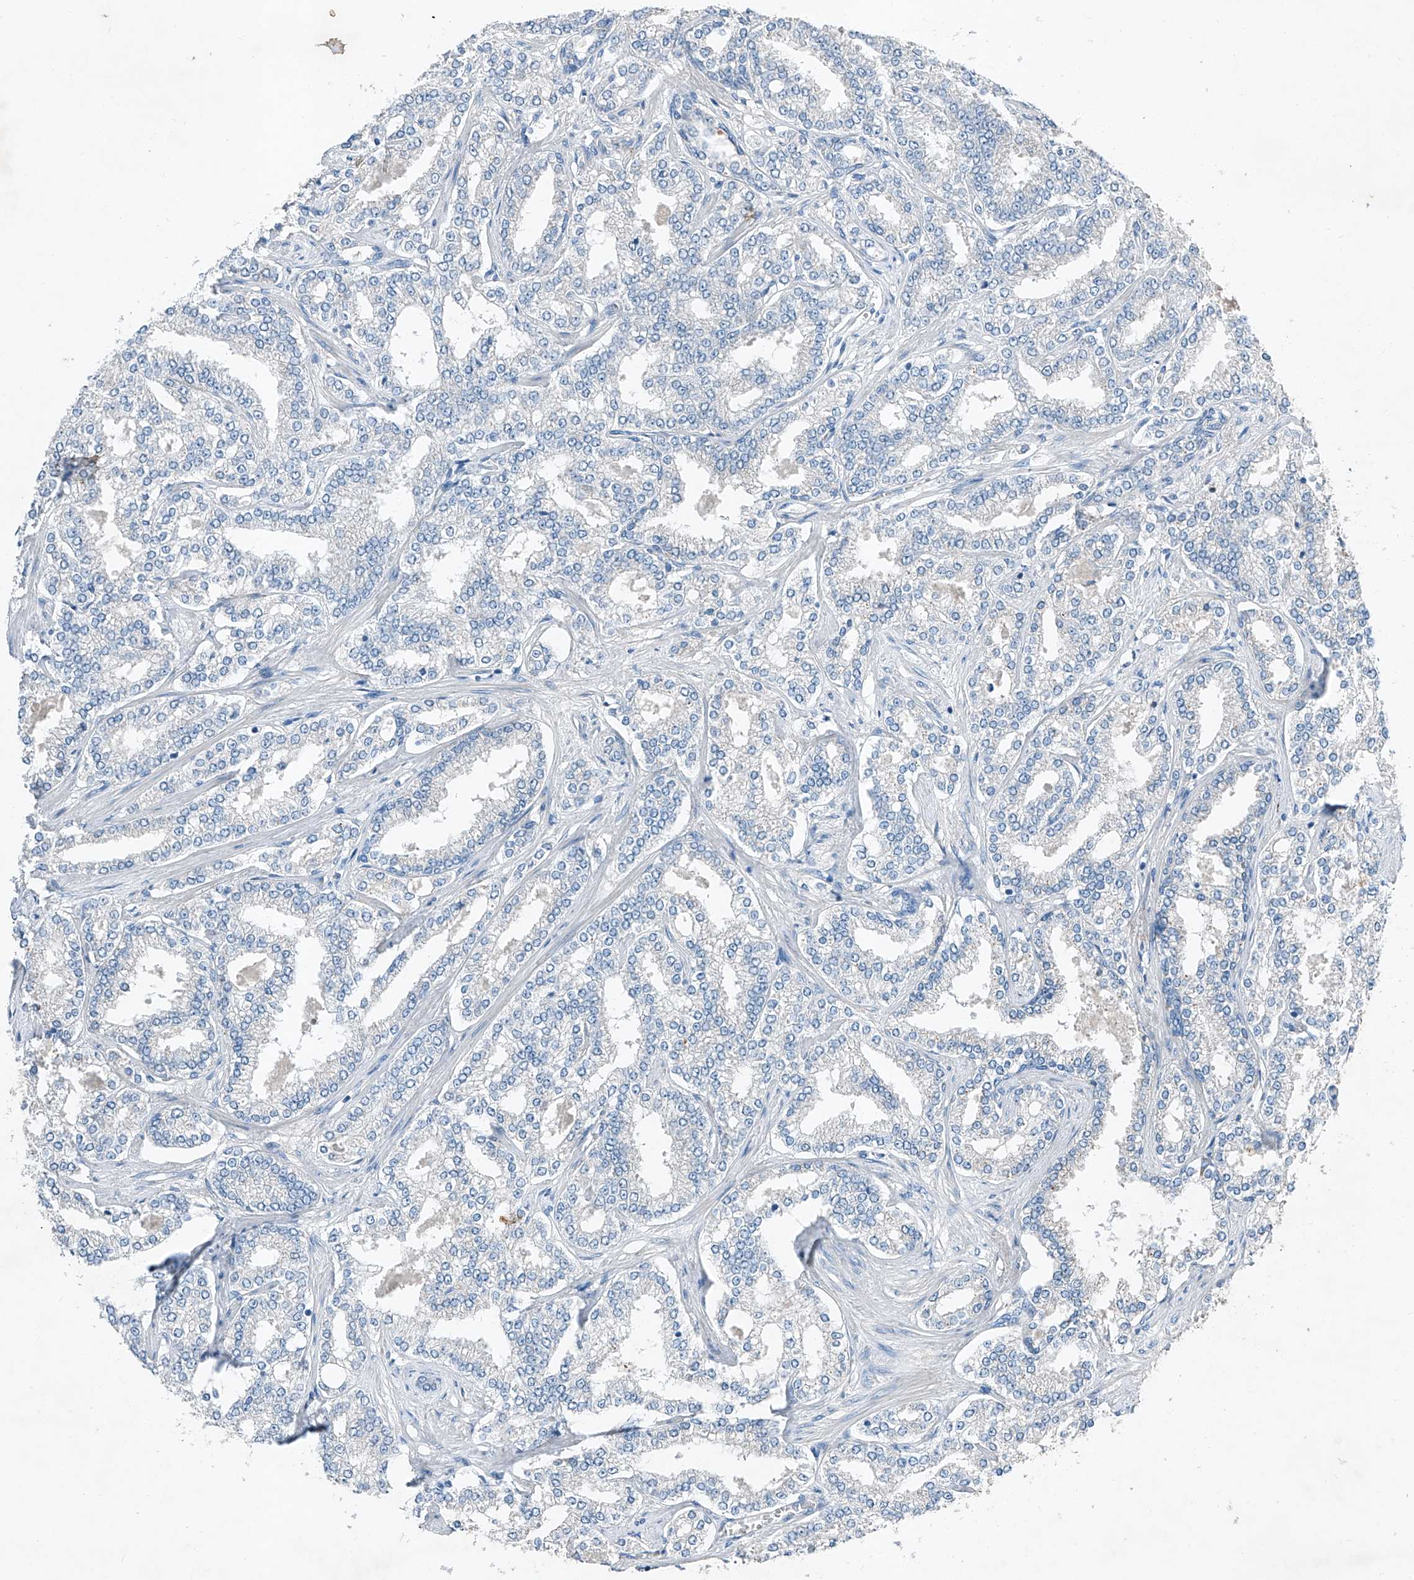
{"staining": {"intensity": "negative", "quantity": "none", "location": "none"}, "tissue": "prostate cancer", "cell_type": "Tumor cells", "image_type": "cancer", "snomed": [{"axis": "morphology", "description": "Normal tissue, NOS"}, {"axis": "morphology", "description": "Adenocarcinoma, High grade"}, {"axis": "topography", "description": "Prostate"}], "caption": "This is an immunohistochemistry photomicrograph of prostate cancer (adenocarcinoma (high-grade)). There is no staining in tumor cells.", "gene": "MDGA1", "patient": {"sex": "male", "age": 83}}